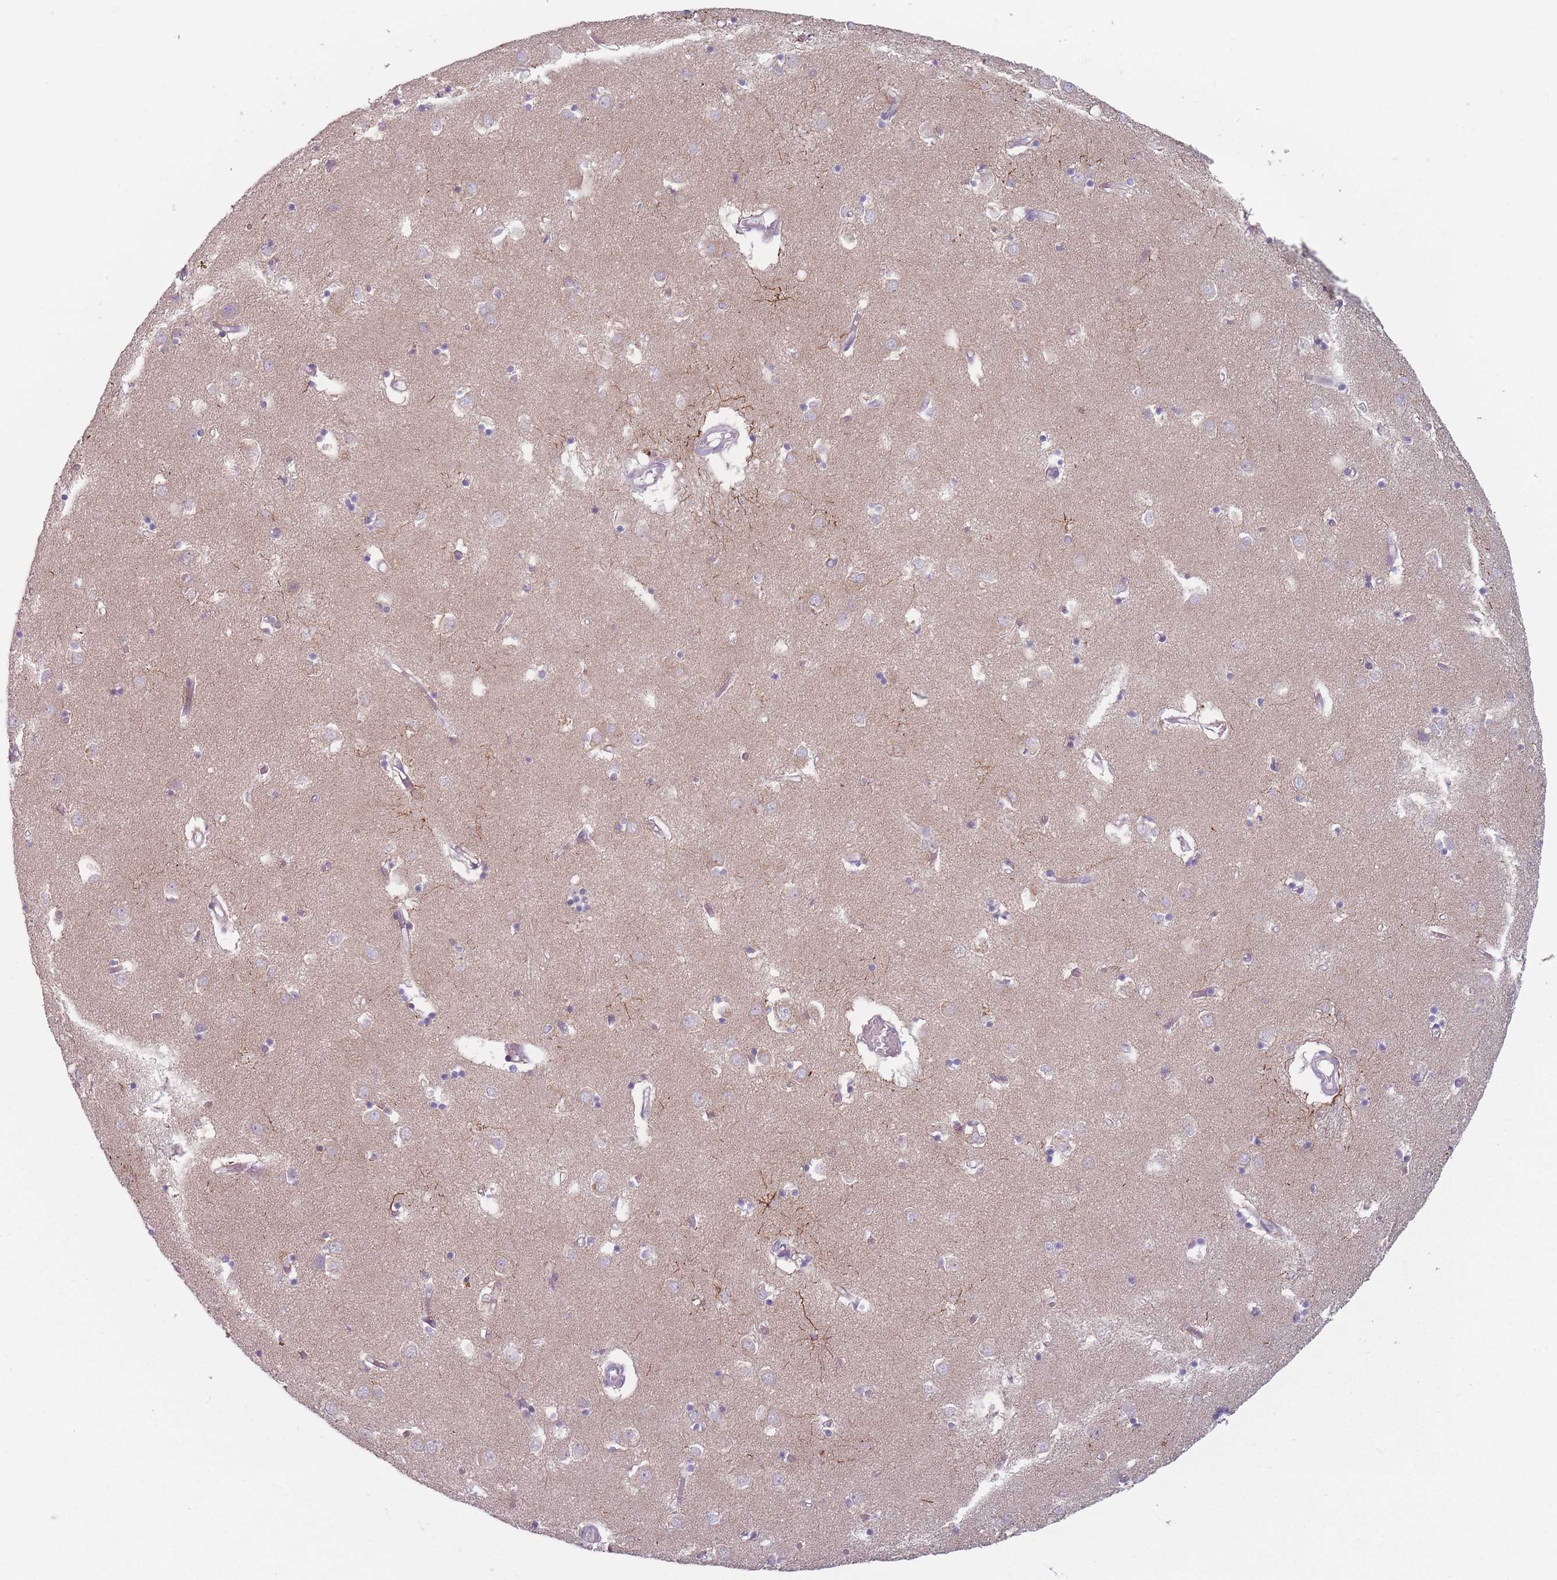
{"staining": {"intensity": "weak", "quantity": "<25%", "location": "cytoplasmic/membranous"}, "tissue": "caudate", "cell_type": "Glial cells", "image_type": "normal", "snomed": [{"axis": "morphology", "description": "Normal tissue, NOS"}, {"axis": "topography", "description": "Lateral ventricle wall"}], "caption": "Immunohistochemistry (IHC) image of normal caudate stained for a protein (brown), which exhibits no positivity in glial cells.", "gene": "HSBP1L1", "patient": {"sex": "male", "age": 70}}